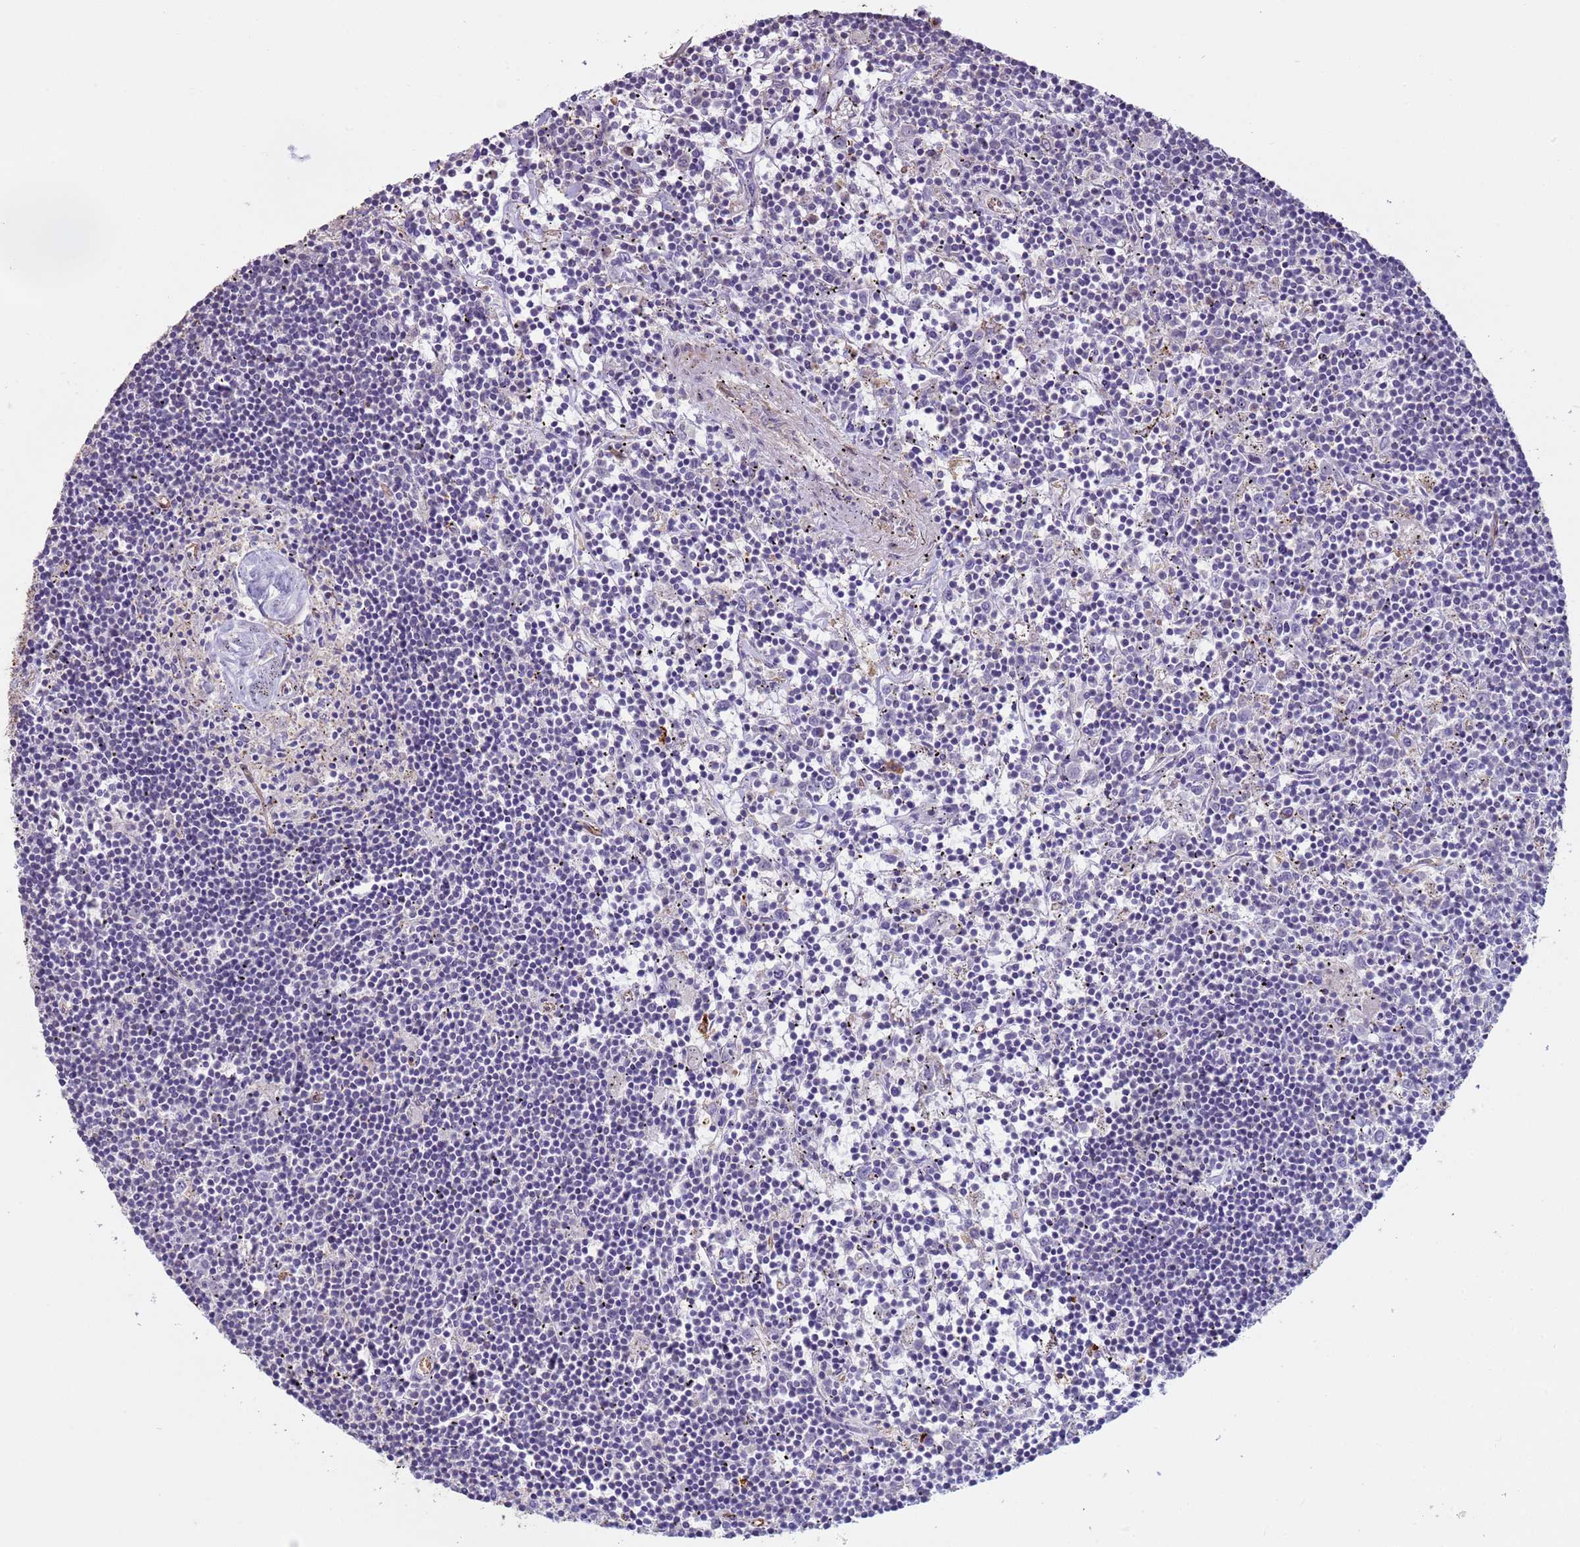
{"staining": {"intensity": "negative", "quantity": "none", "location": "none"}, "tissue": "lymphoma", "cell_type": "Tumor cells", "image_type": "cancer", "snomed": [{"axis": "morphology", "description": "Malignant lymphoma, non-Hodgkin's type, Low grade"}, {"axis": "topography", "description": "Spleen"}], "caption": "A photomicrograph of malignant lymphoma, non-Hodgkin's type (low-grade) stained for a protein demonstrates no brown staining in tumor cells.", "gene": "GASK1A", "patient": {"sex": "male", "age": 76}}